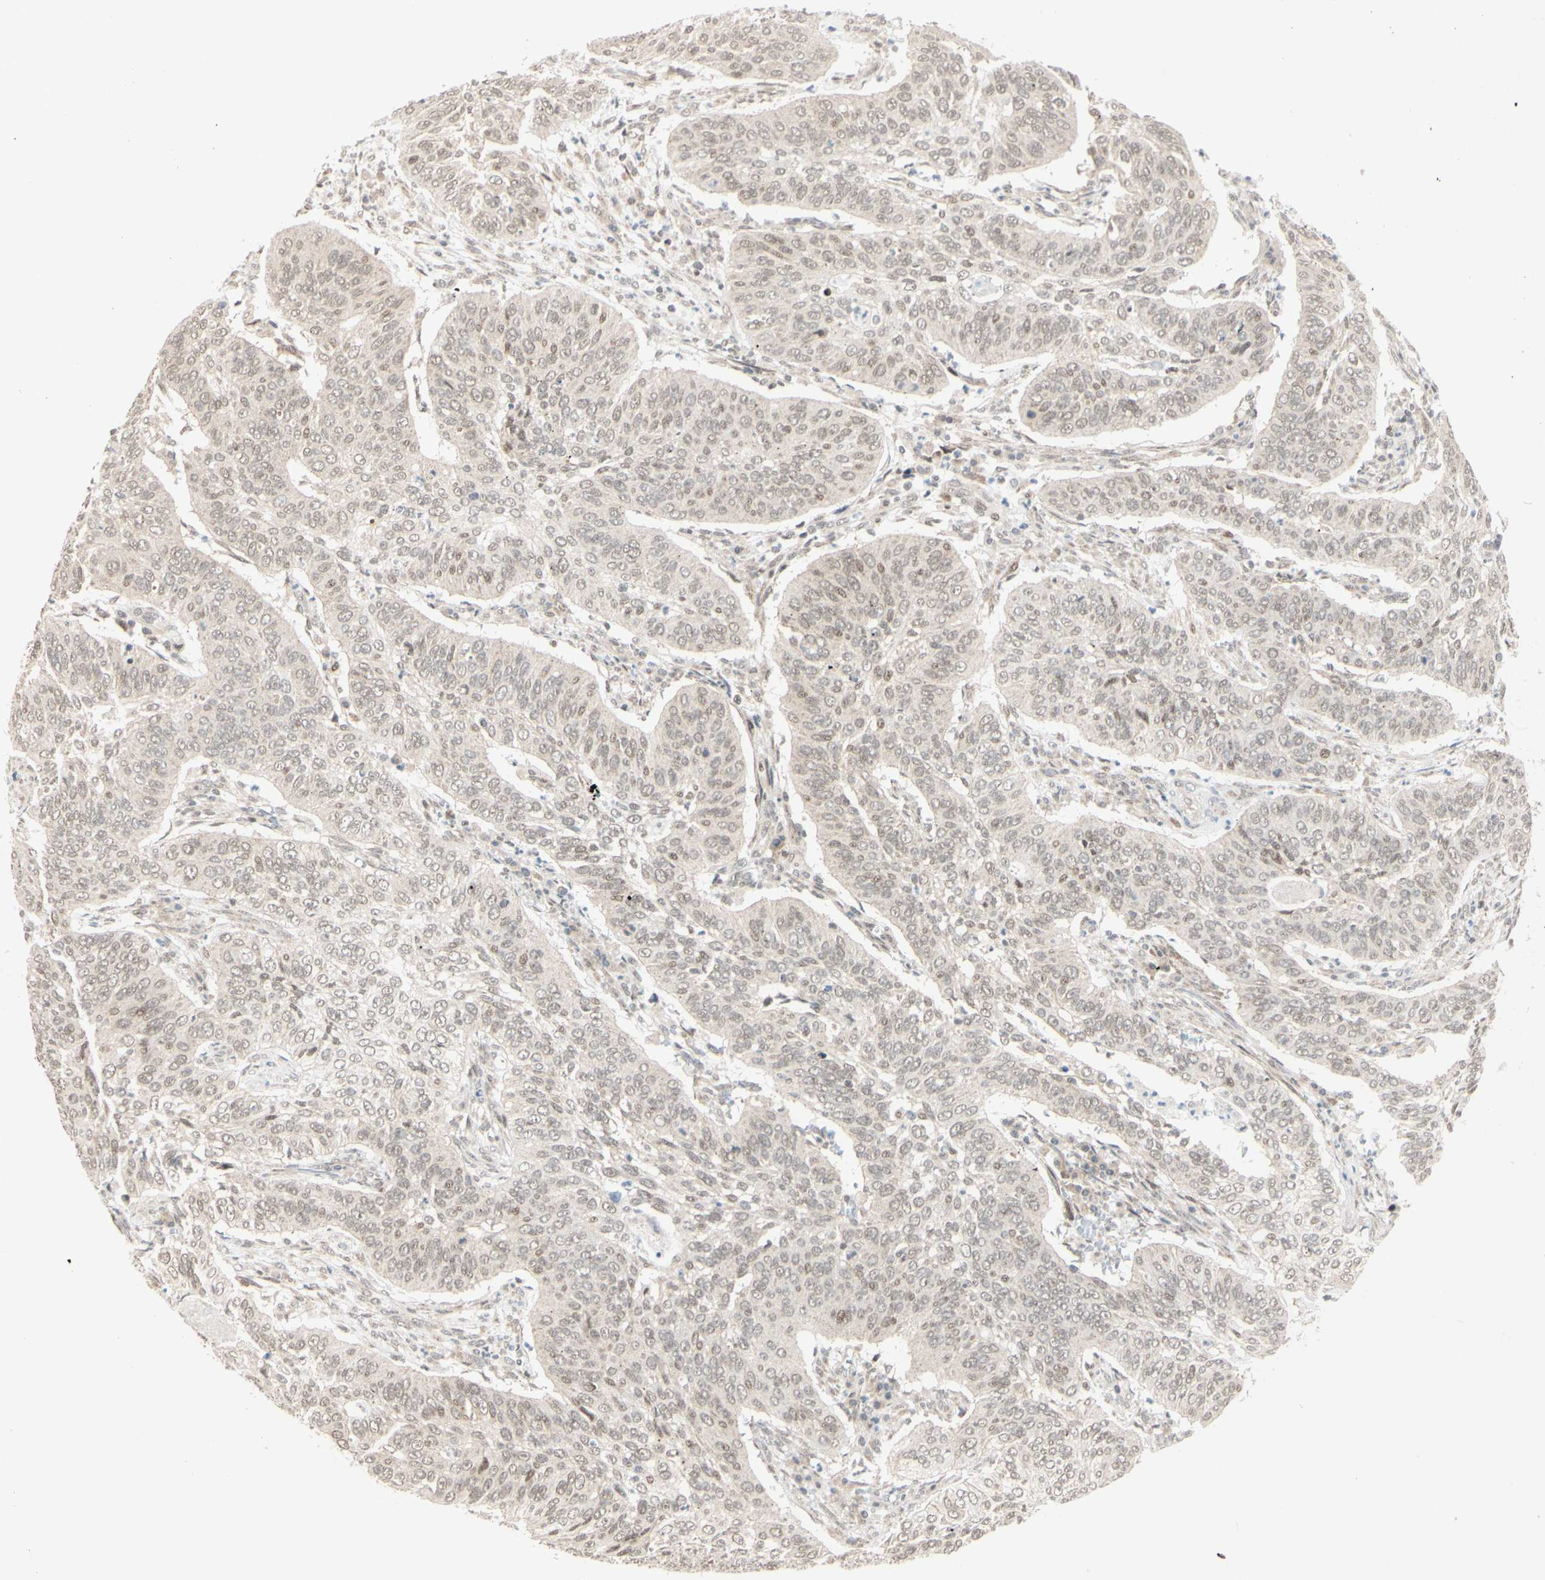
{"staining": {"intensity": "weak", "quantity": ">75%", "location": "cytoplasmic/membranous,nuclear"}, "tissue": "cervical cancer", "cell_type": "Tumor cells", "image_type": "cancer", "snomed": [{"axis": "morphology", "description": "Squamous cell carcinoma, NOS"}, {"axis": "topography", "description": "Cervix"}], "caption": "High-power microscopy captured an IHC image of cervical squamous cell carcinoma, revealing weak cytoplasmic/membranous and nuclear positivity in about >75% of tumor cells.", "gene": "BRMS1", "patient": {"sex": "female", "age": 39}}